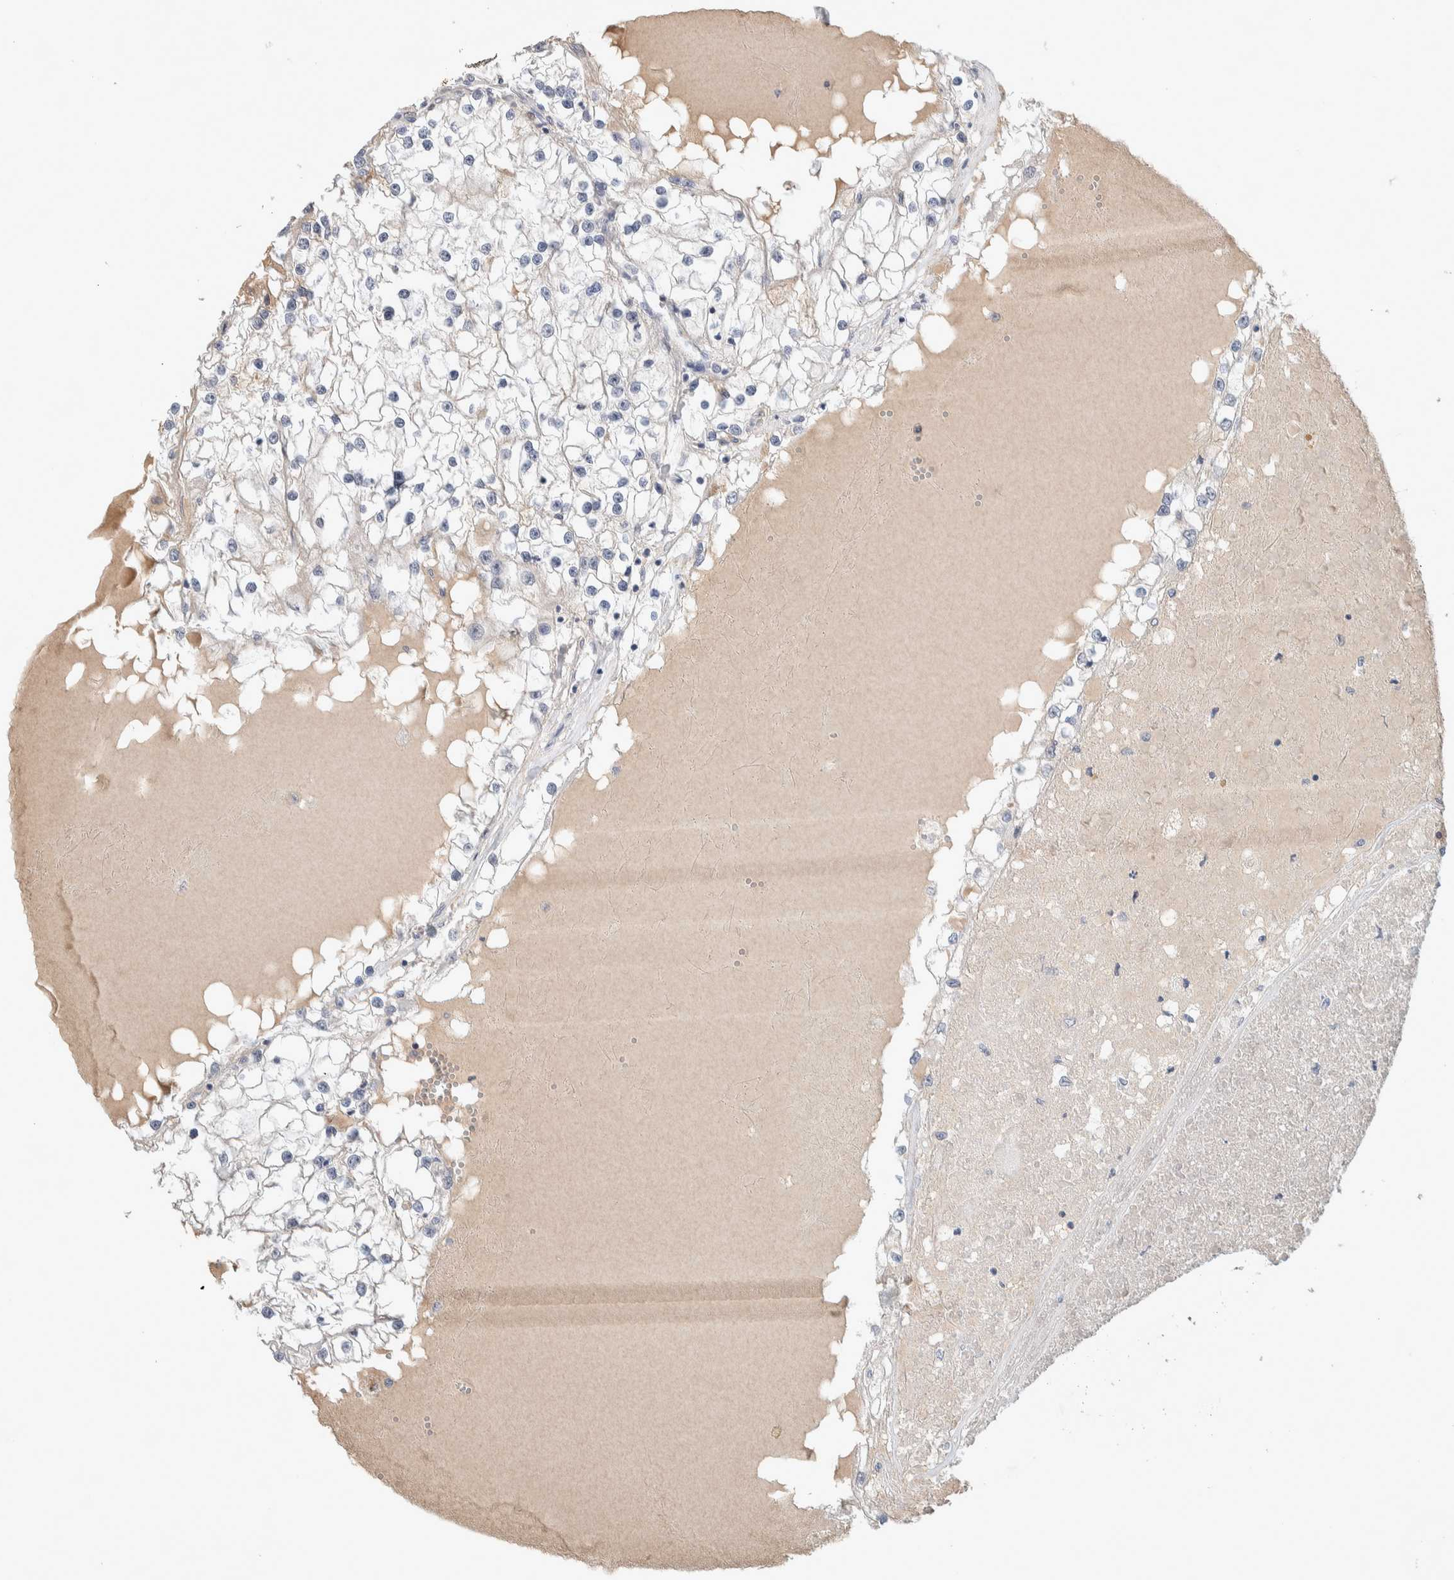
{"staining": {"intensity": "negative", "quantity": "none", "location": "none"}, "tissue": "renal cancer", "cell_type": "Tumor cells", "image_type": "cancer", "snomed": [{"axis": "morphology", "description": "Adenocarcinoma, NOS"}, {"axis": "topography", "description": "Kidney"}], "caption": "A high-resolution histopathology image shows immunohistochemistry (IHC) staining of renal adenocarcinoma, which shows no significant staining in tumor cells.", "gene": "DEPTOR", "patient": {"sex": "male", "age": 68}}